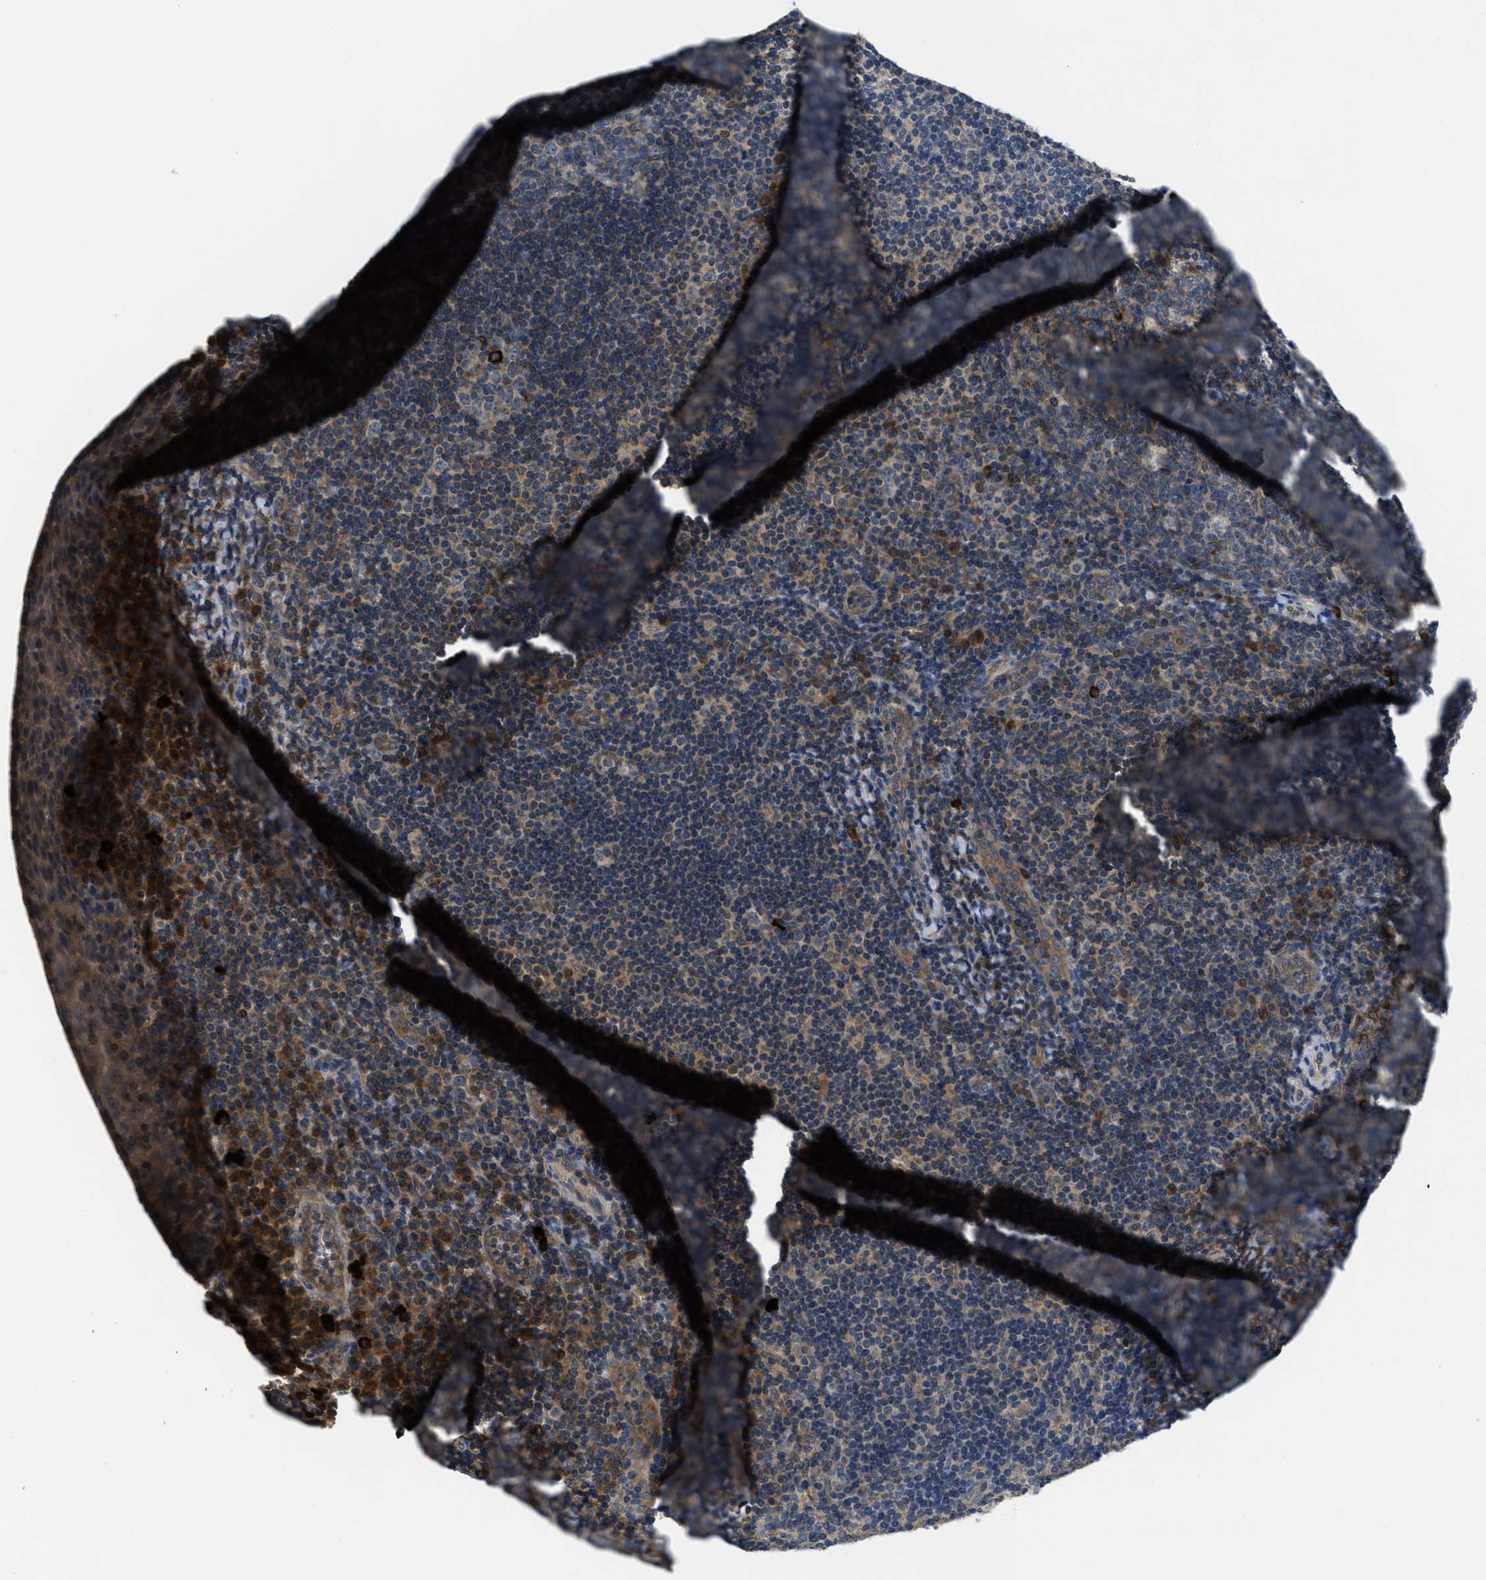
{"staining": {"intensity": "strong", "quantity": "25%-75%", "location": "cytoplasmic/membranous,nuclear"}, "tissue": "tonsil", "cell_type": "Germinal center cells", "image_type": "normal", "snomed": [{"axis": "morphology", "description": "Normal tissue, NOS"}, {"axis": "topography", "description": "Tonsil"}], "caption": "High-power microscopy captured an immunohistochemistry image of normal tonsil, revealing strong cytoplasmic/membranous,nuclear expression in about 25%-75% of germinal center cells.", "gene": "GALK1", "patient": {"sex": "male", "age": 37}}